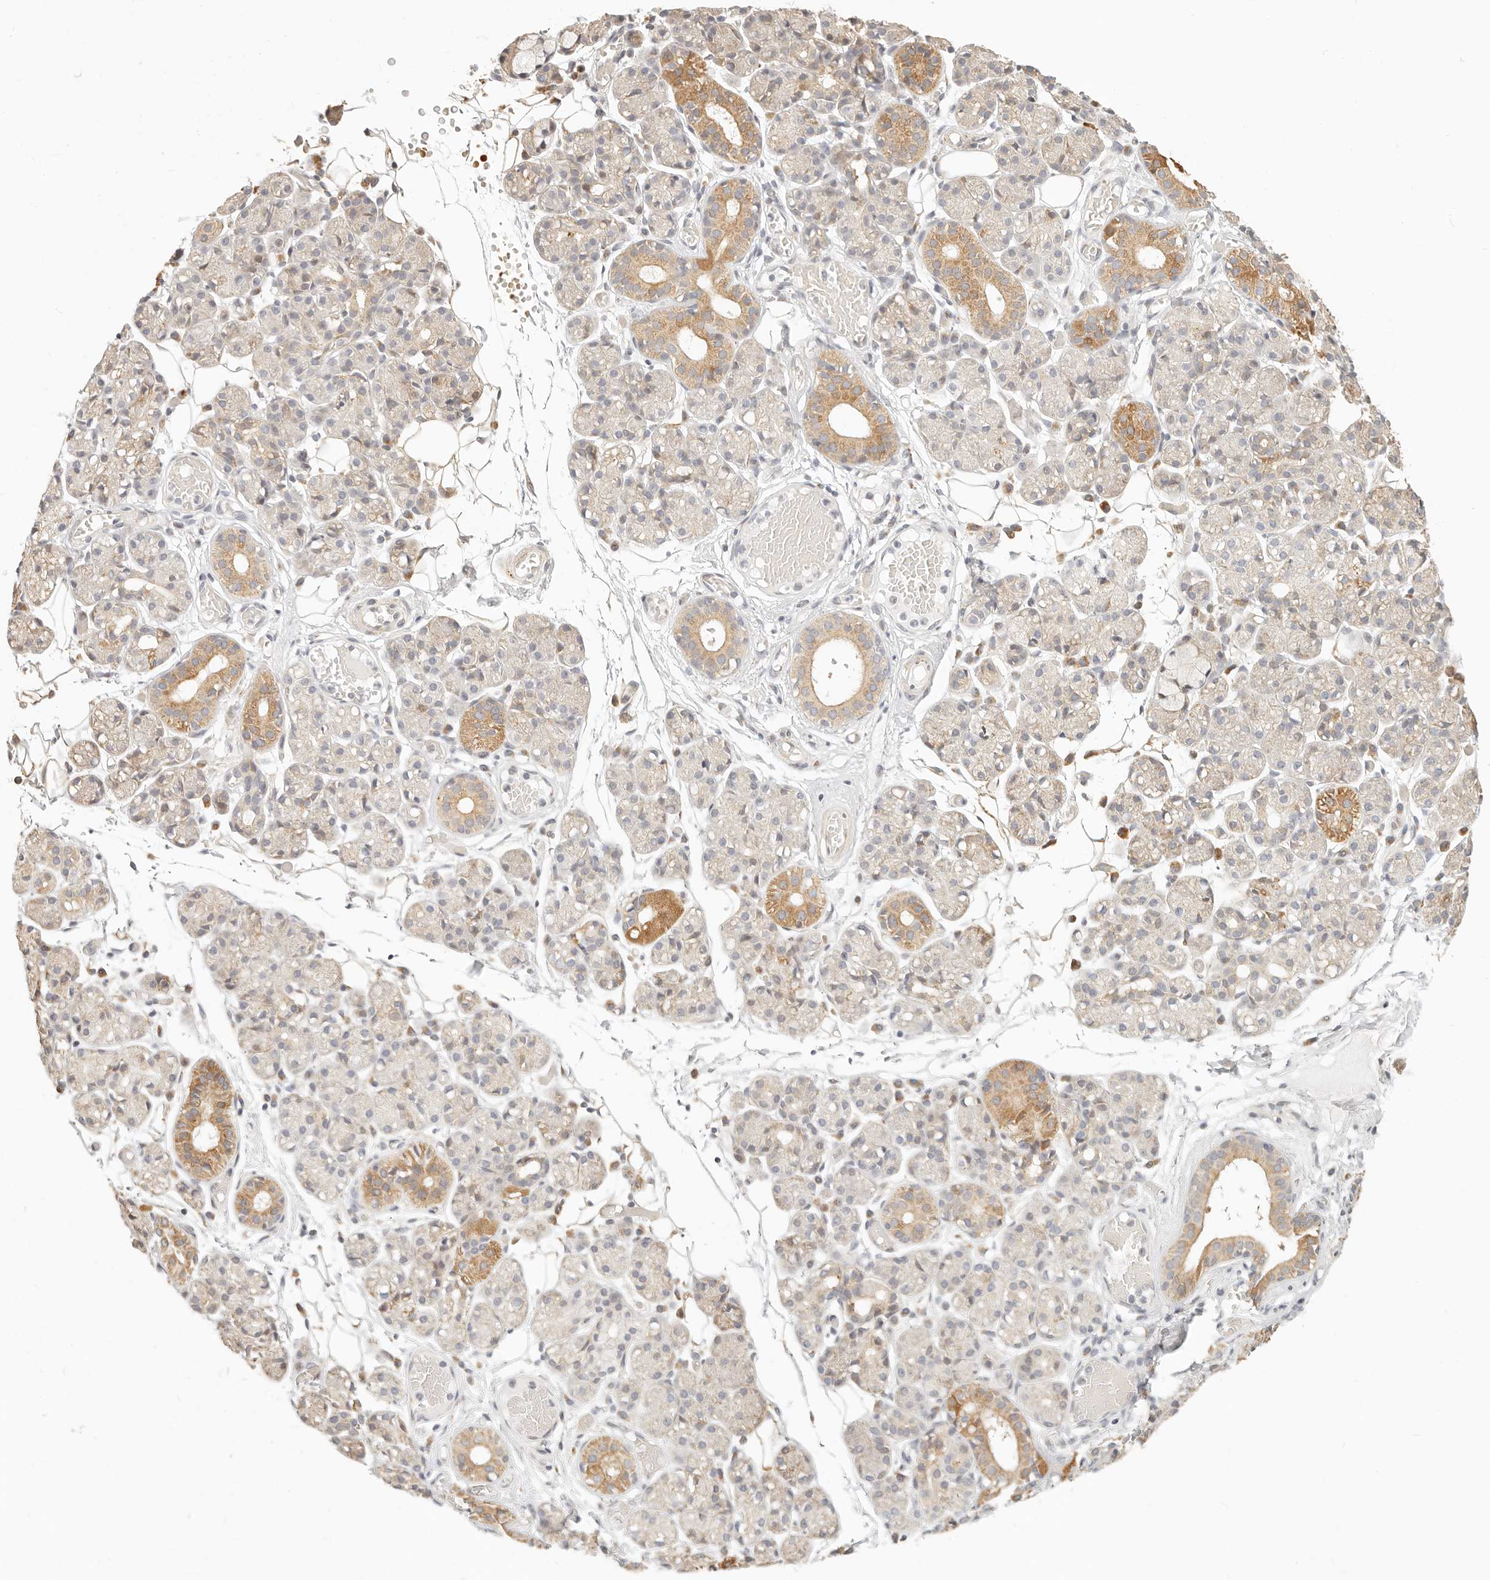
{"staining": {"intensity": "moderate", "quantity": "25%-75%", "location": "cytoplasmic/membranous"}, "tissue": "salivary gland", "cell_type": "Glandular cells", "image_type": "normal", "snomed": [{"axis": "morphology", "description": "Normal tissue, NOS"}, {"axis": "topography", "description": "Salivary gland"}], "caption": "A medium amount of moderate cytoplasmic/membranous expression is identified in about 25%-75% of glandular cells in benign salivary gland. The staining was performed using DAB (3,3'-diaminobenzidine) to visualize the protein expression in brown, while the nuclei were stained in blue with hematoxylin (Magnification: 20x).", "gene": "FAM20B", "patient": {"sex": "male", "age": 63}}